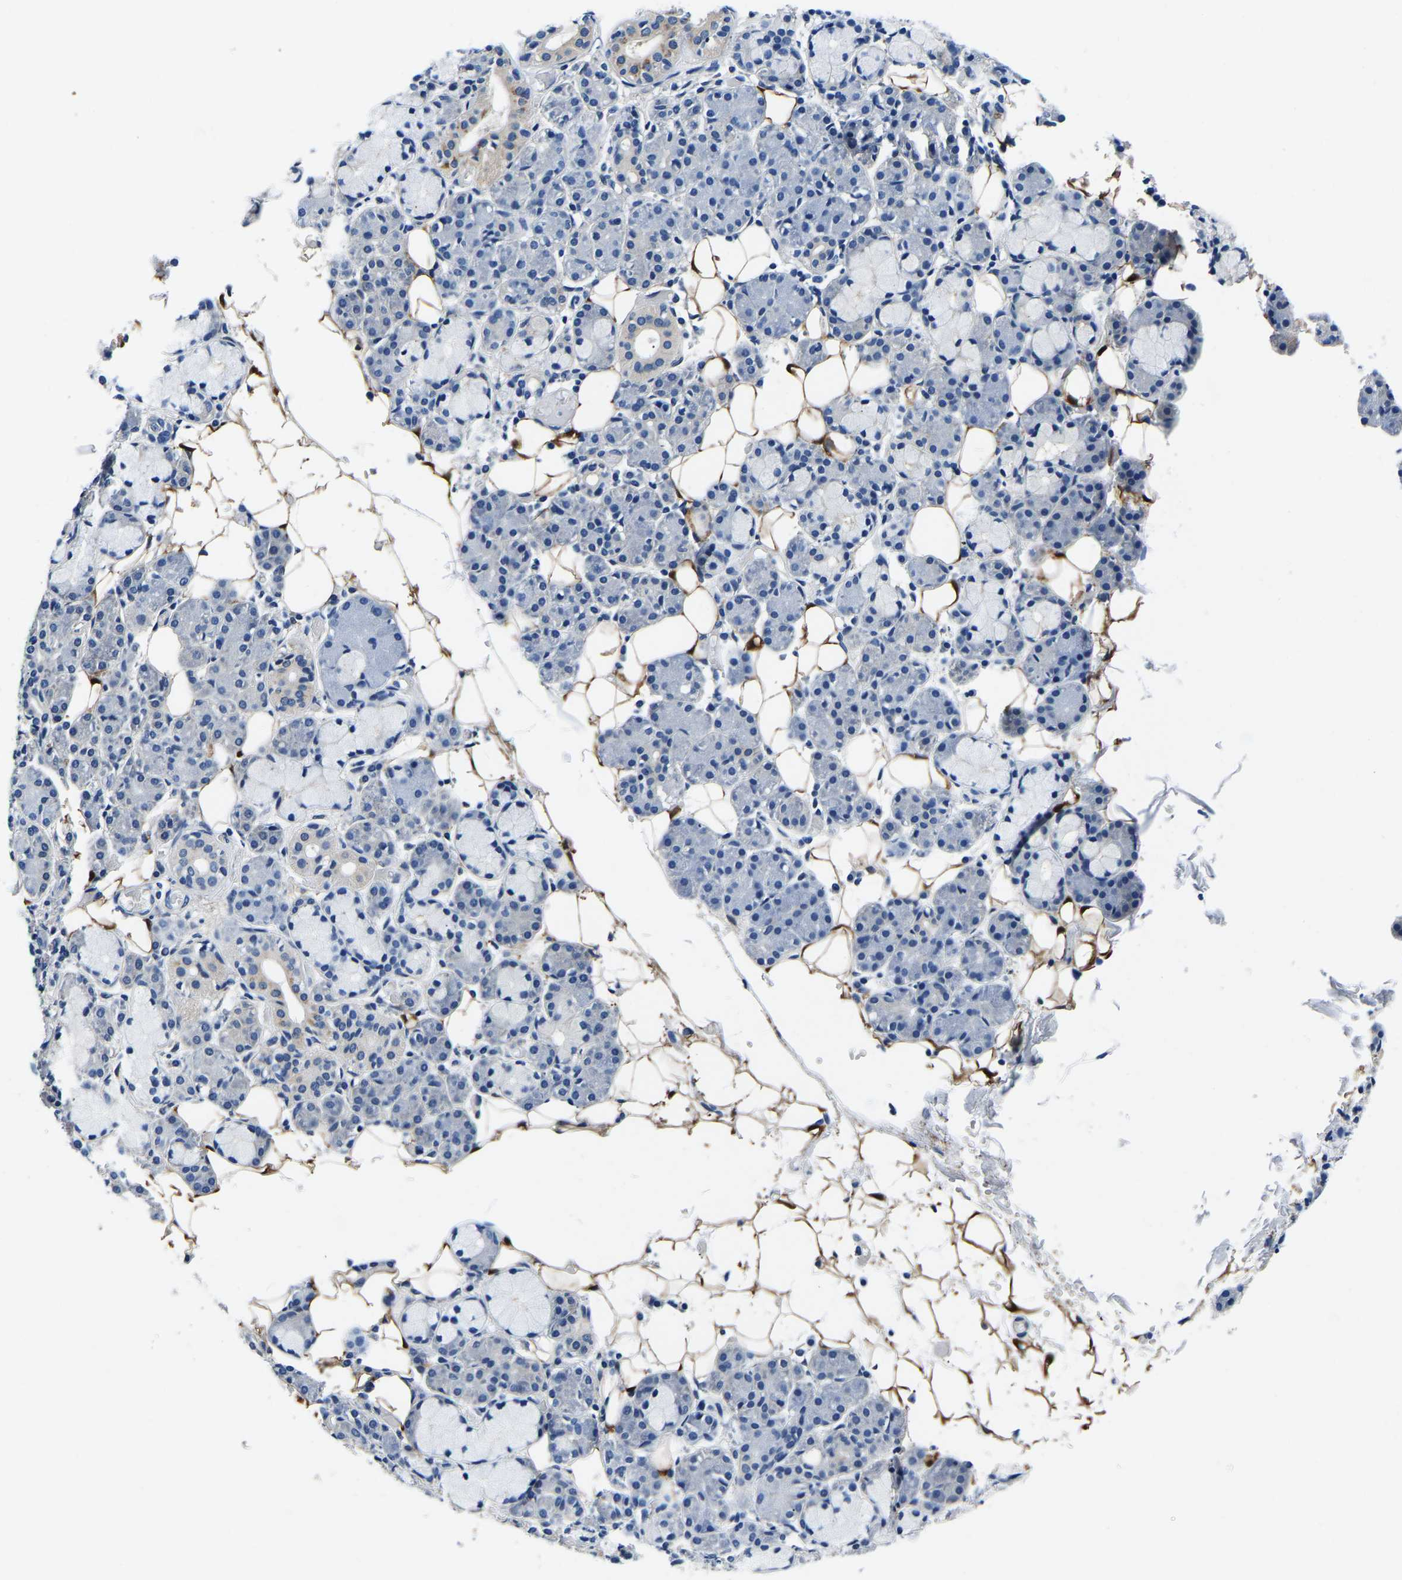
{"staining": {"intensity": "negative", "quantity": "none", "location": "none"}, "tissue": "salivary gland", "cell_type": "Glandular cells", "image_type": "normal", "snomed": [{"axis": "morphology", "description": "Normal tissue, NOS"}, {"axis": "topography", "description": "Salivary gland"}], "caption": "DAB (3,3'-diaminobenzidine) immunohistochemical staining of unremarkable salivary gland shows no significant positivity in glandular cells. The staining is performed using DAB brown chromogen with nuclei counter-stained in using hematoxylin.", "gene": "ACO1", "patient": {"sex": "male", "age": 63}}